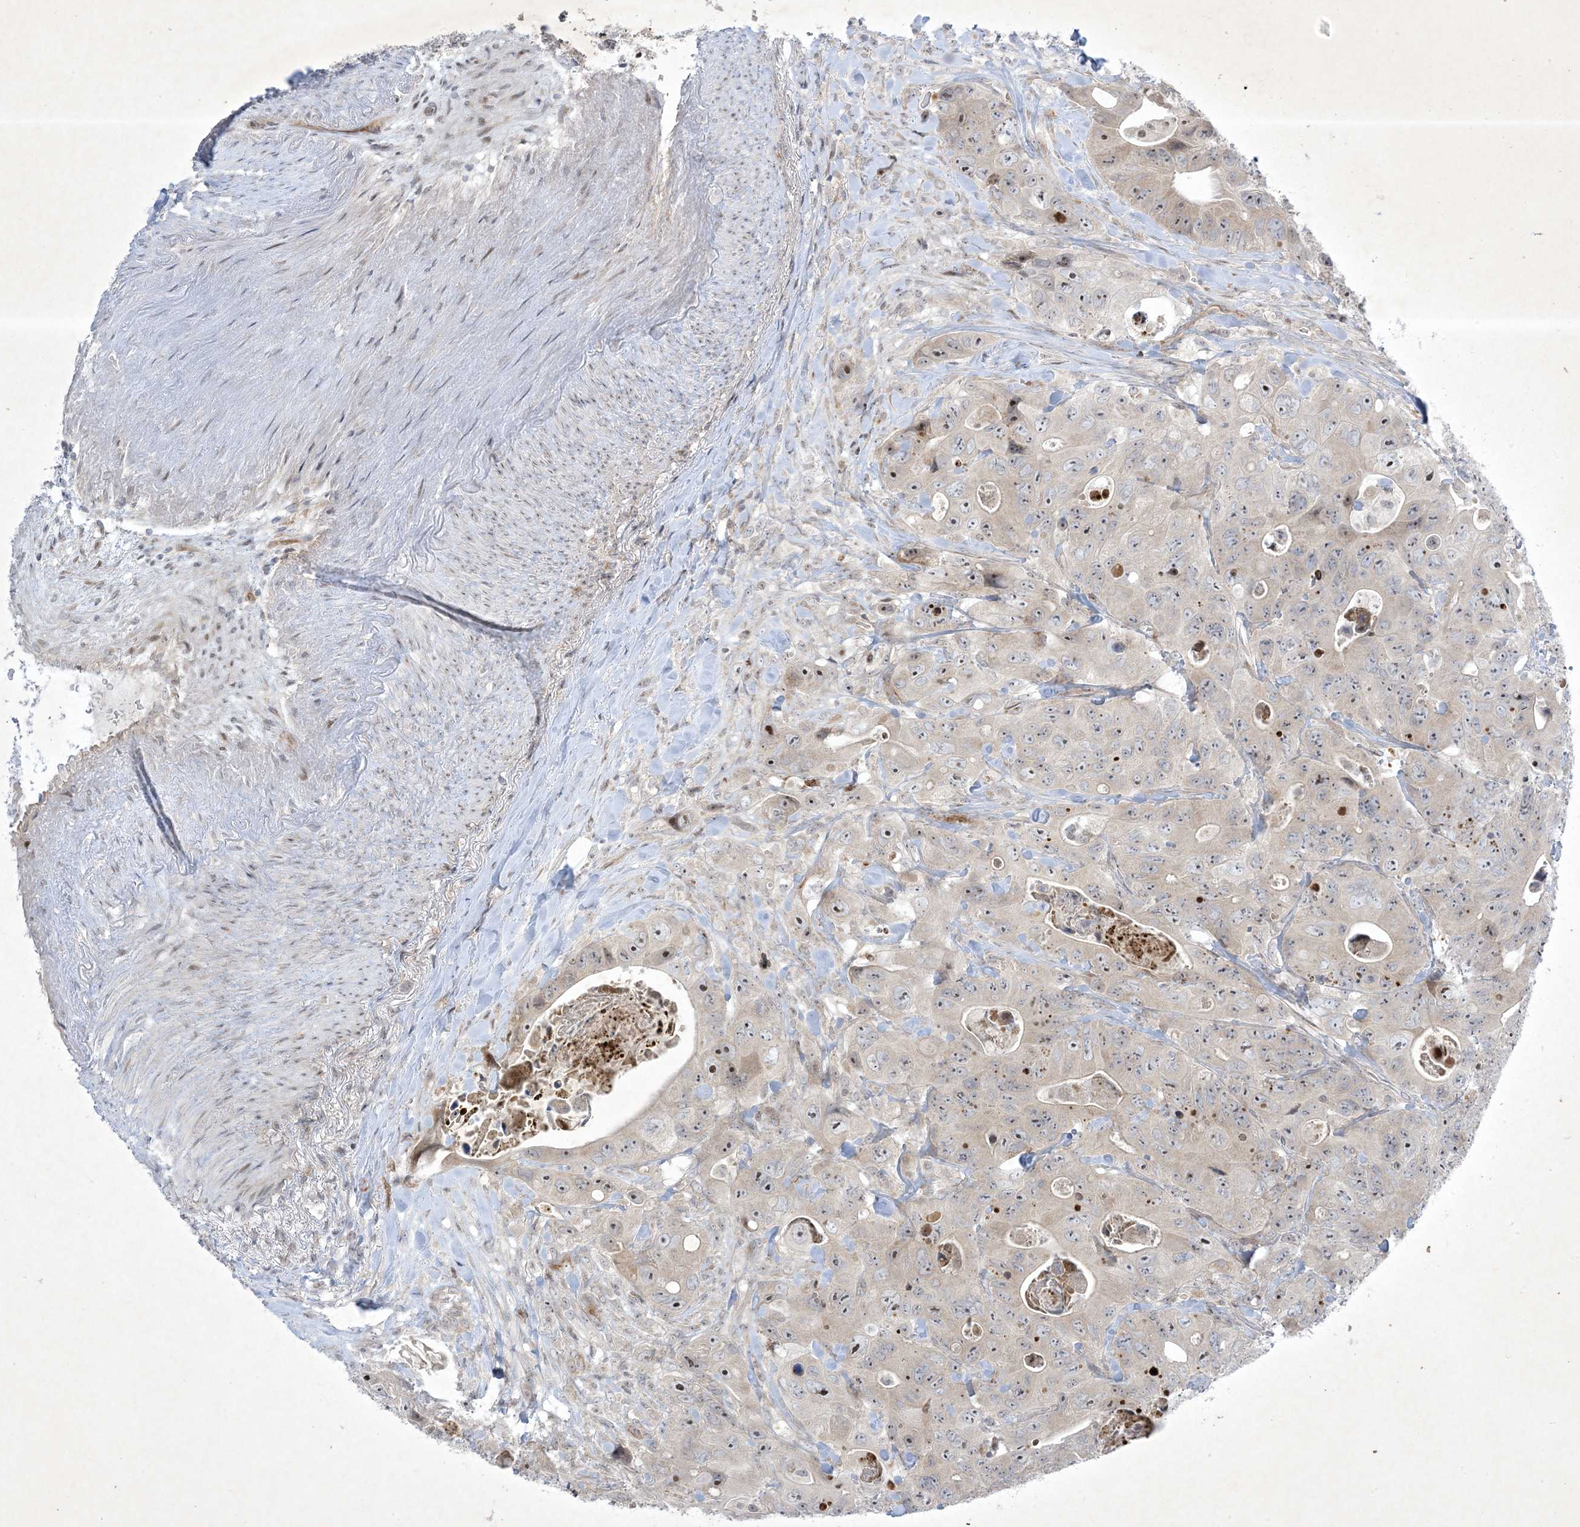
{"staining": {"intensity": "moderate", "quantity": "25%-75%", "location": "nuclear"}, "tissue": "colorectal cancer", "cell_type": "Tumor cells", "image_type": "cancer", "snomed": [{"axis": "morphology", "description": "Adenocarcinoma, NOS"}, {"axis": "topography", "description": "Colon"}], "caption": "Human colorectal cancer (adenocarcinoma) stained with a protein marker shows moderate staining in tumor cells.", "gene": "SOGA3", "patient": {"sex": "female", "age": 46}}